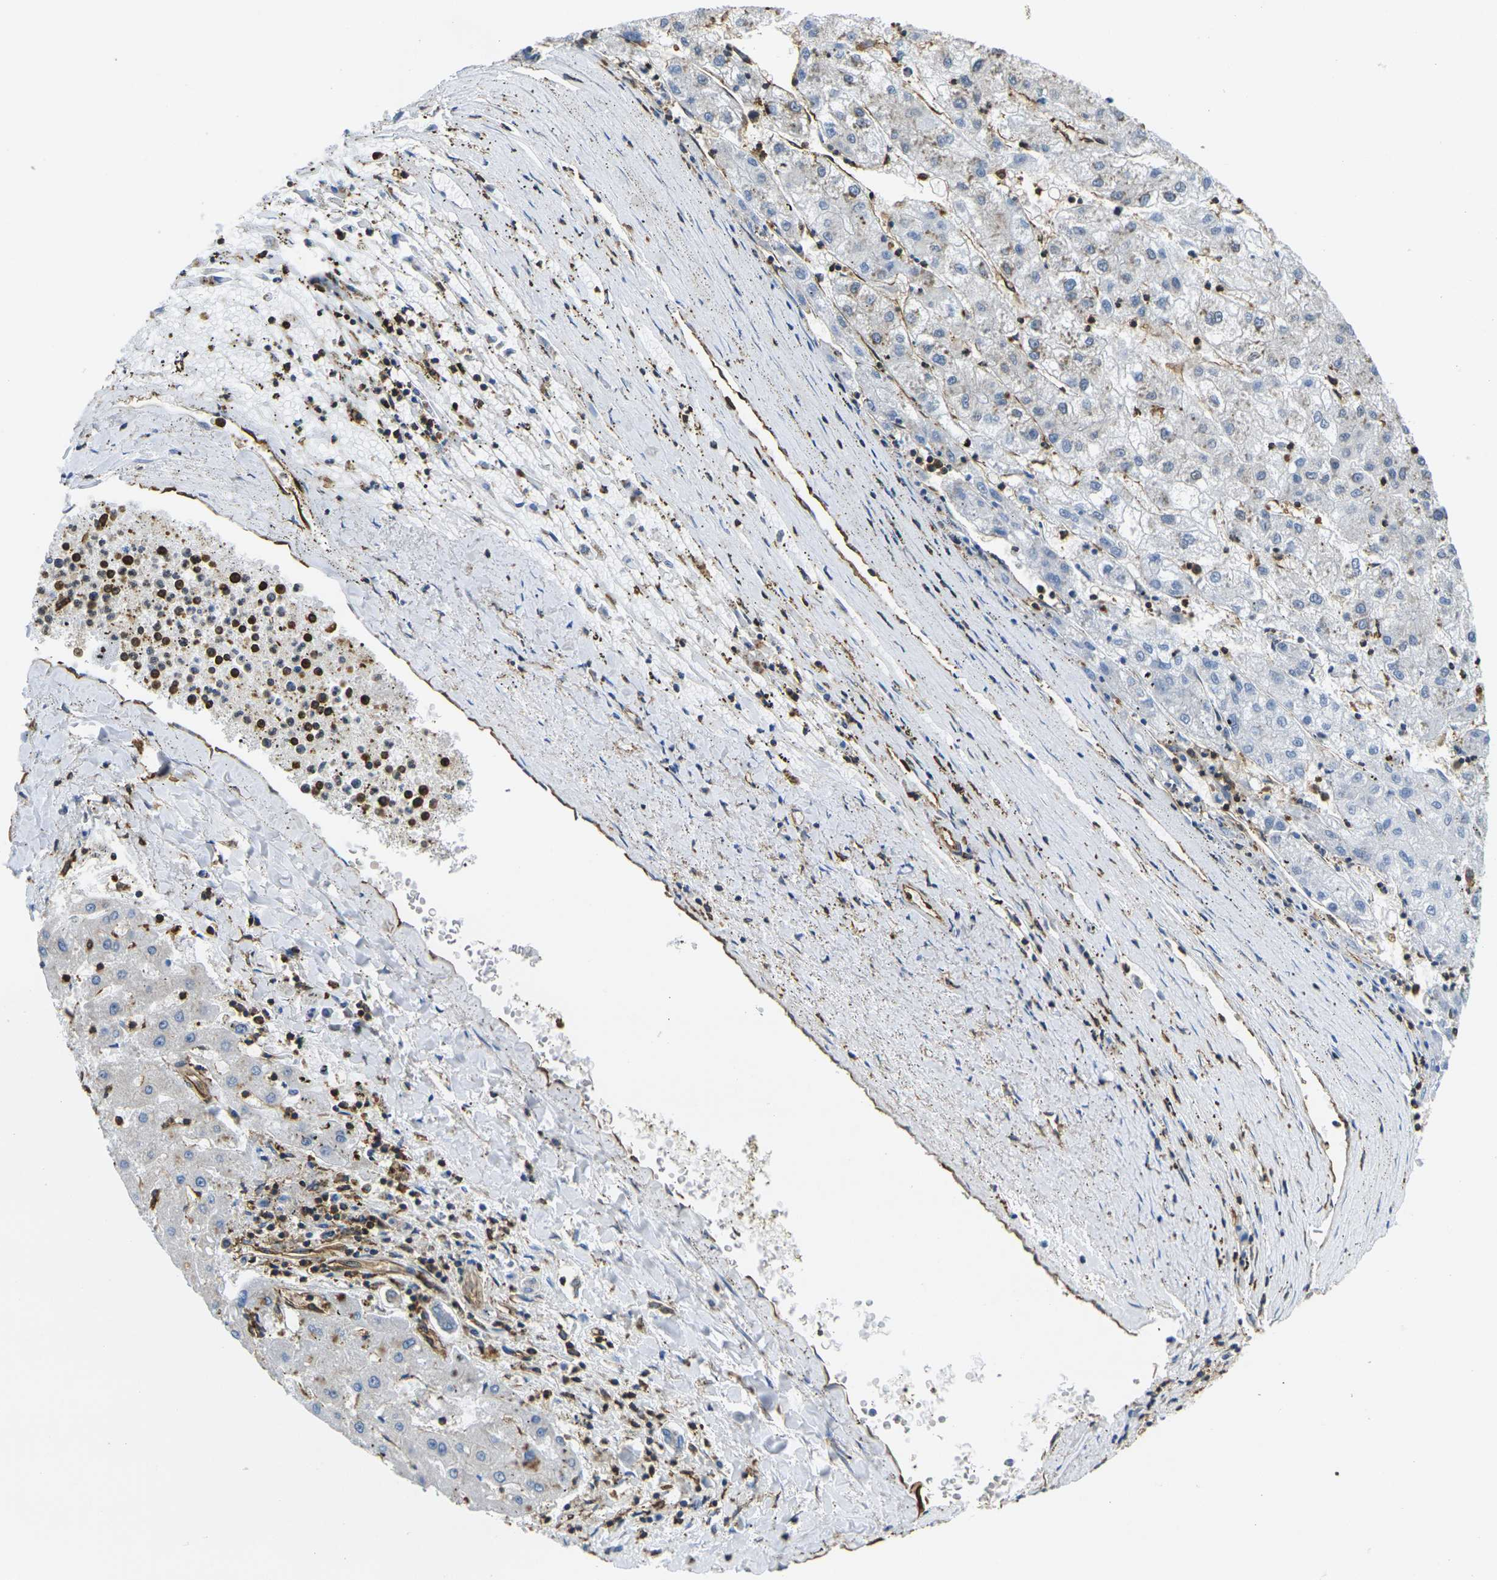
{"staining": {"intensity": "weak", "quantity": "<25%", "location": "cytoplasmic/membranous"}, "tissue": "liver cancer", "cell_type": "Tumor cells", "image_type": "cancer", "snomed": [{"axis": "morphology", "description": "Carcinoma, Hepatocellular, NOS"}, {"axis": "topography", "description": "Liver"}], "caption": "A photomicrograph of liver cancer (hepatocellular carcinoma) stained for a protein demonstrates no brown staining in tumor cells.", "gene": "FAM110D", "patient": {"sex": "male", "age": 72}}